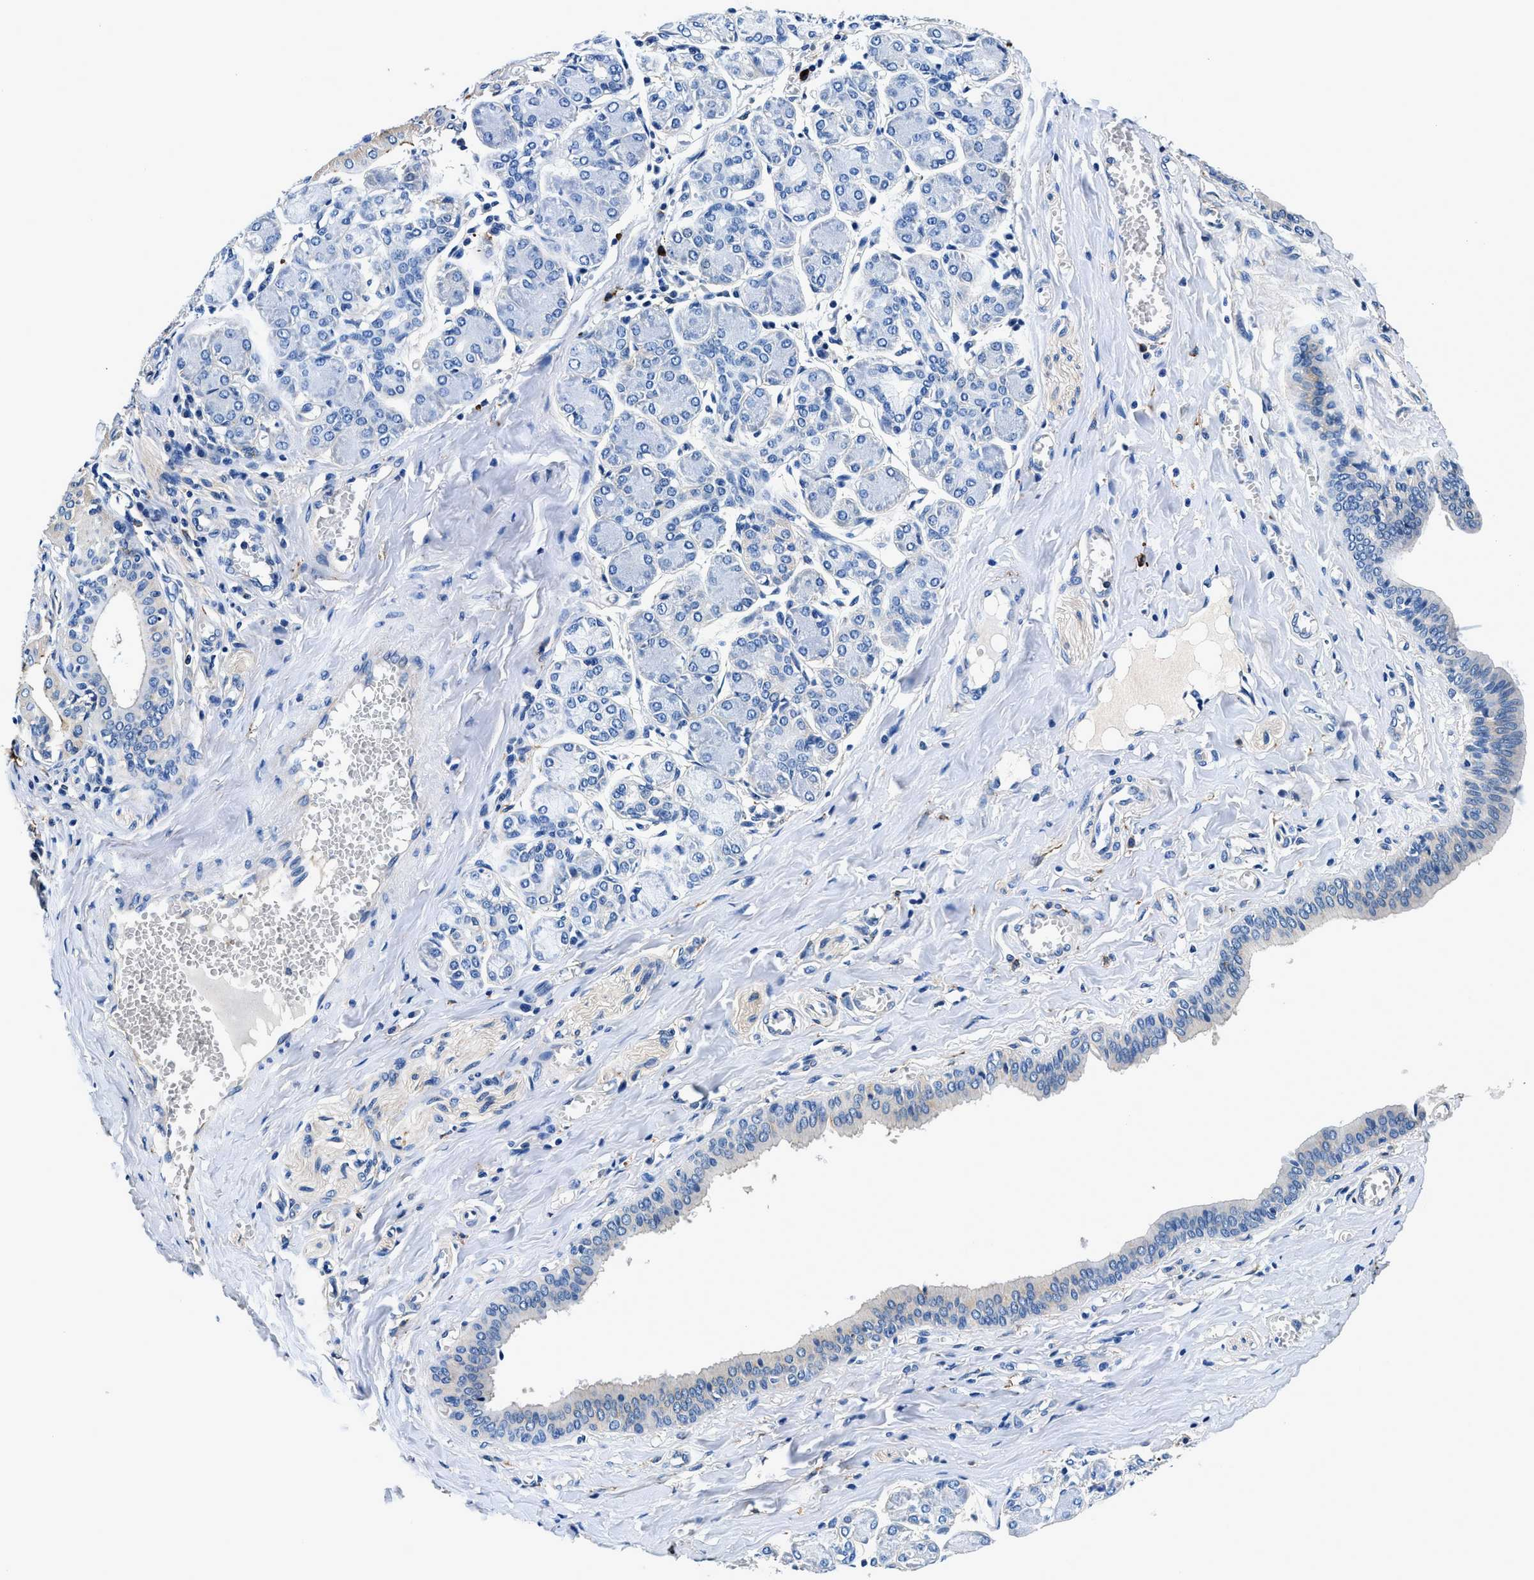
{"staining": {"intensity": "negative", "quantity": "none", "location": "none"}, "tissue": "salivary gland", "cell_type": "Glandular cells", "image_type": "normal", "snomed": [{"axis": "morphology", "description": "Normal tissue, NOS"}, {"axis": "morphology", "description": "Inflammation, NOS"}, {"axis": "topography", "description": "Lymph node"}, {"axis": "topography", "description": "Salivary gland"}], "caption": "Immunohistochemical staining of unremarkable salivary gland displays no significant positivity in glandular cells. Nuclei are stained in blue.", "gene": "ZFAND3", "patient": {"sex": "male", "age": 3}}